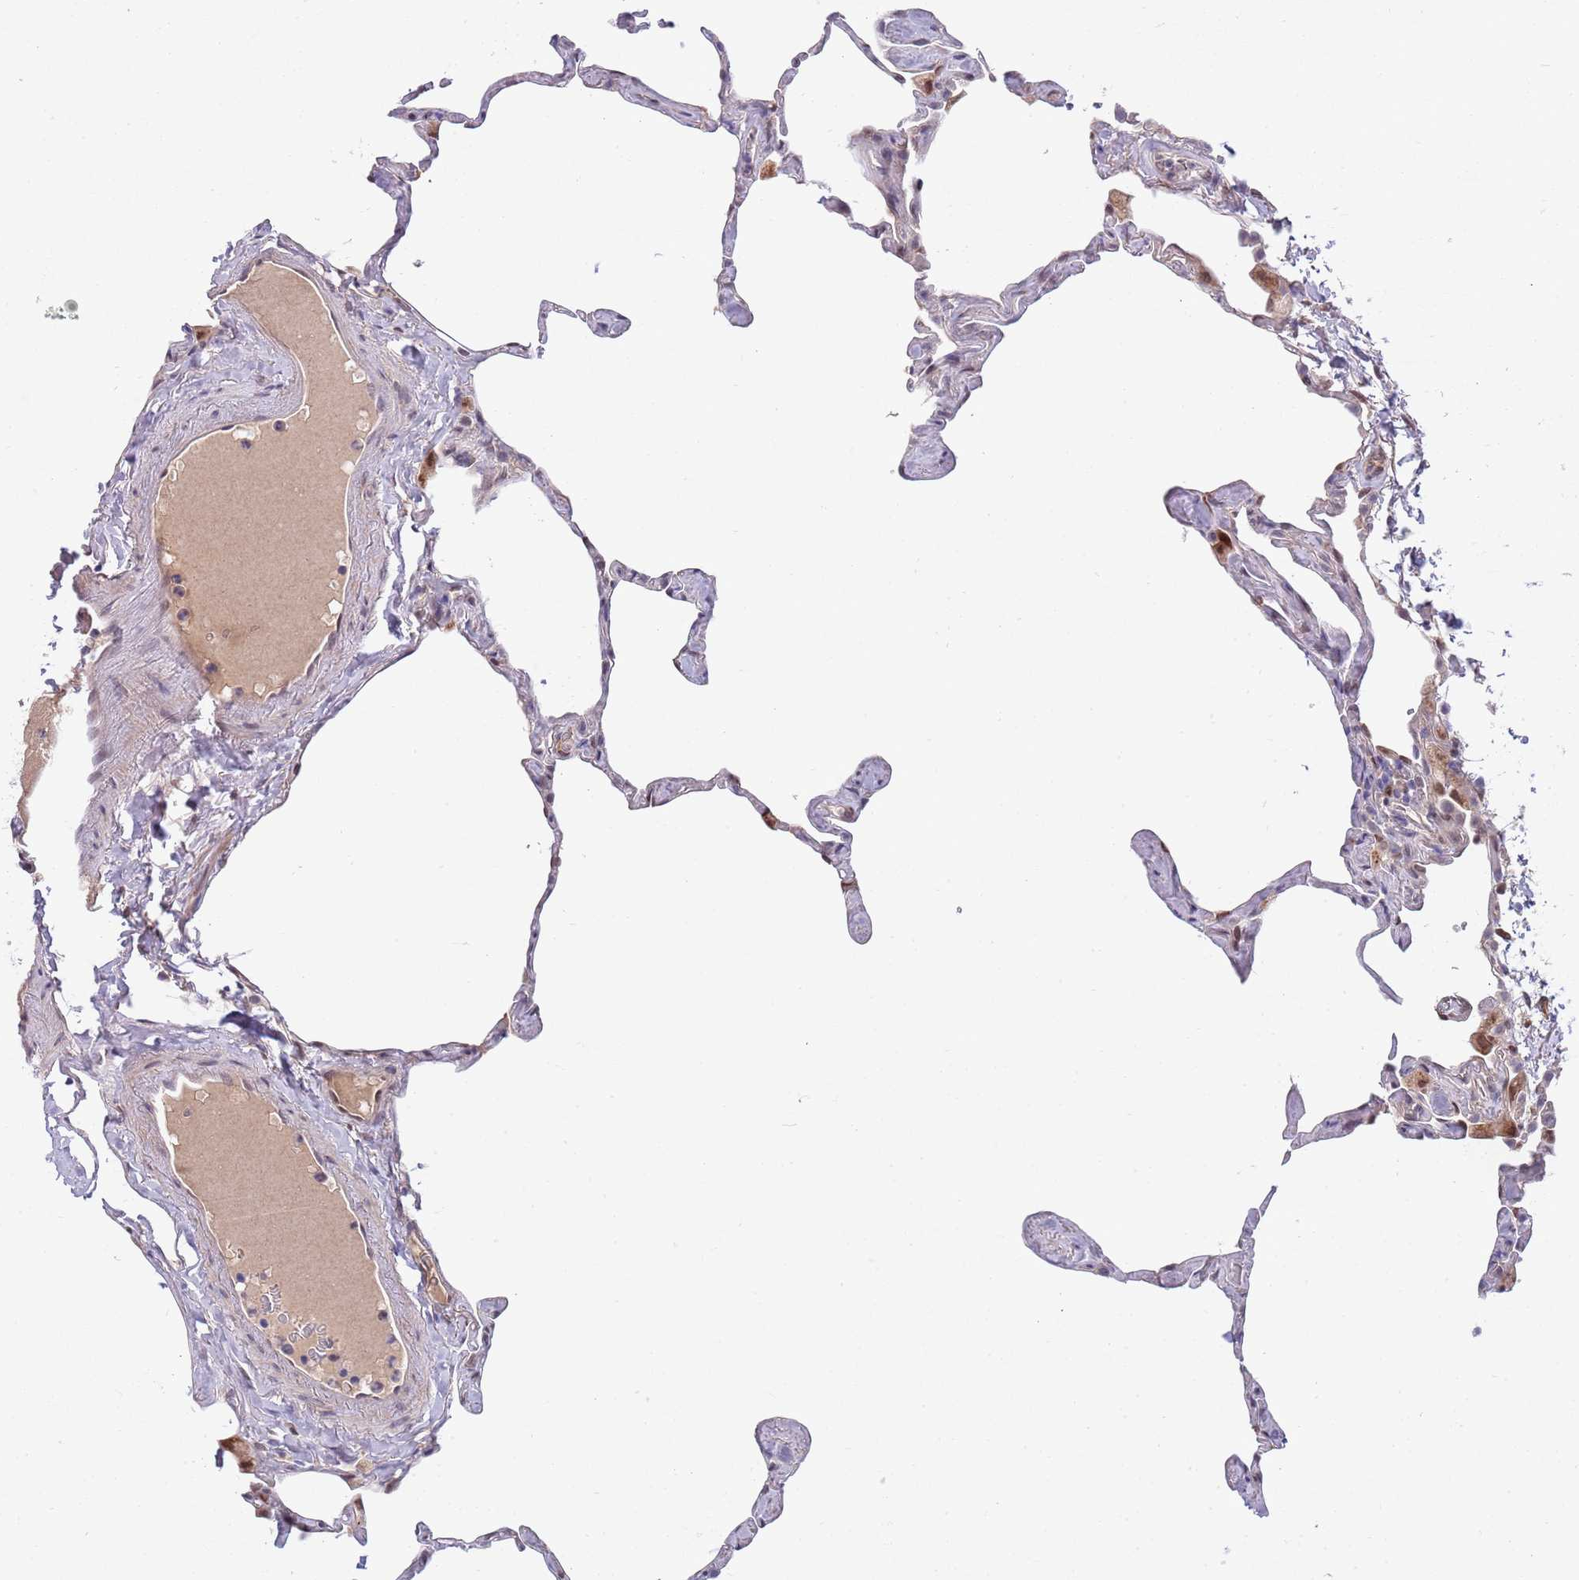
{"staining": {"intensity": "weak", "quantity": "<25%", "location": "nuclear"}, "tissue": "lung", "cell_type": "Alveolar cells", "image_type": "normal", "snomed": [{"axis": "morphology", "description": "Normal tissue, NOS"}, {"axis": "topography", "description": "Lung"}], "caption": "Benign lung was stained to show a protein in brown. There is no significant expression in alveolar cells. (DAB immunohistochemistry (IHC), high magnification).", "gene": "NLRP6", "patient": {"sex": "male", "age": 65}}